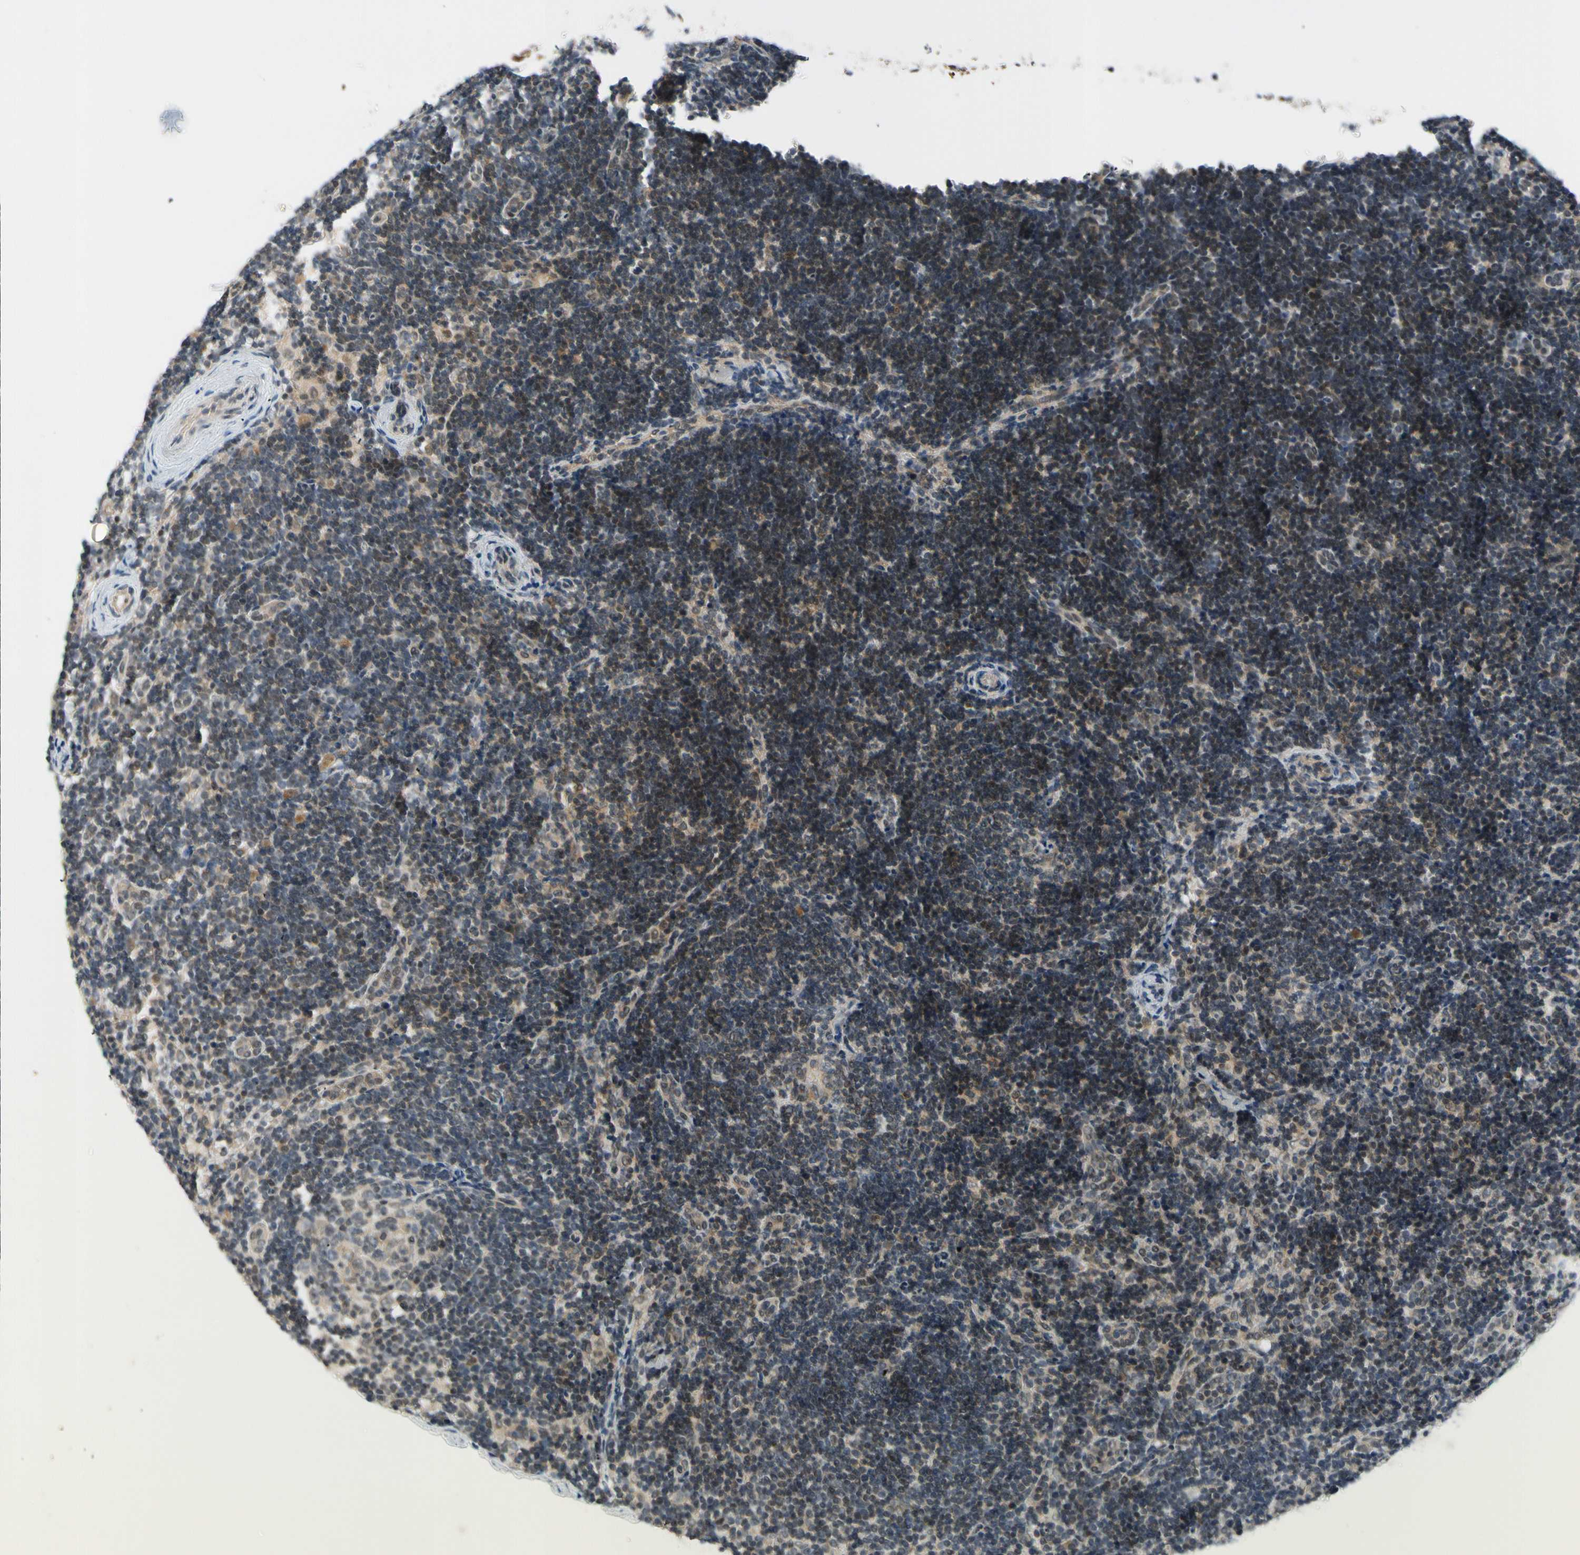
{"staining": {"intensity": "moderate", "quantity": "25%-75%", "location": "cytoplasmic/membranous,nuclear"}, "tissue": "lymph node", "cell_type": "Germinal center cells", "image_type": "normal", "snomed": [{"axis": "morphology", "description": "Normal tissue, NOS"}, {"axis": "topography", "description": "Lymph node"}], "caption": "Lymph node stained for a protein reveals moderate cytoplasmic/membranous,nuclear positivity in germinal center cells. (IHC, brightfield microscopy, high magnification).", "gene": "TAF12", "patient": {"sex": "female", "age": 14}}